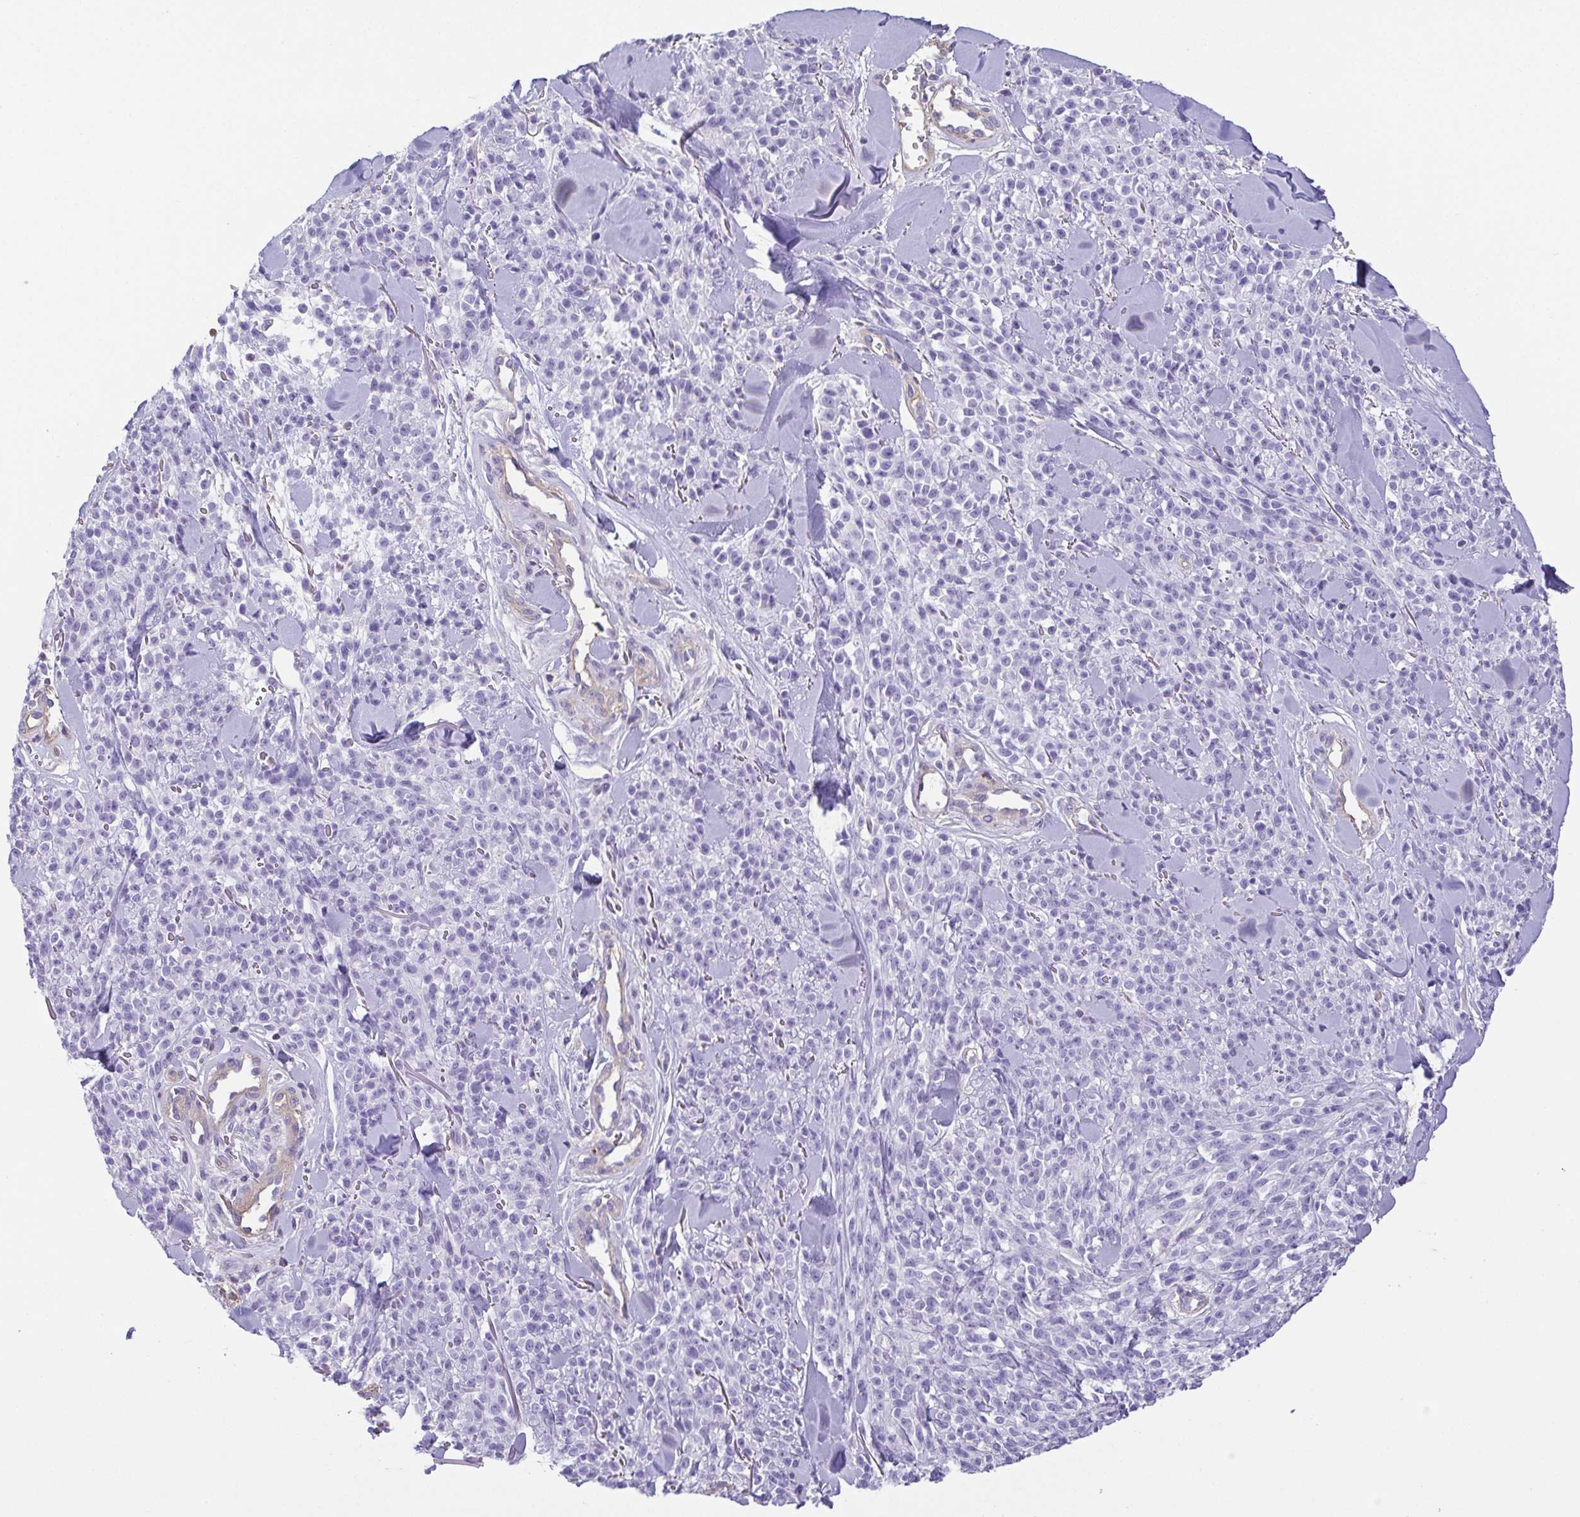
{"staining": {"intensity": "negative", "quantity": "none", "location": "none"}, "tissue": "melanoma", "cell_type": "Tumor cells", "image_type": "cancer", "snomed": [{"axis": "morphology", "description": "Malignant melanoma, NOS"}, {"axis": "topography", "description": "Skin"}, {"axis": "topography", "description": "Skin of trunk"}], "caption": "Melanoma was stained to show a protein in brown. There is no significant positivity in tumor cells.", "gene": "MYL6", "patient": {"sex": "male", "age": 74}}